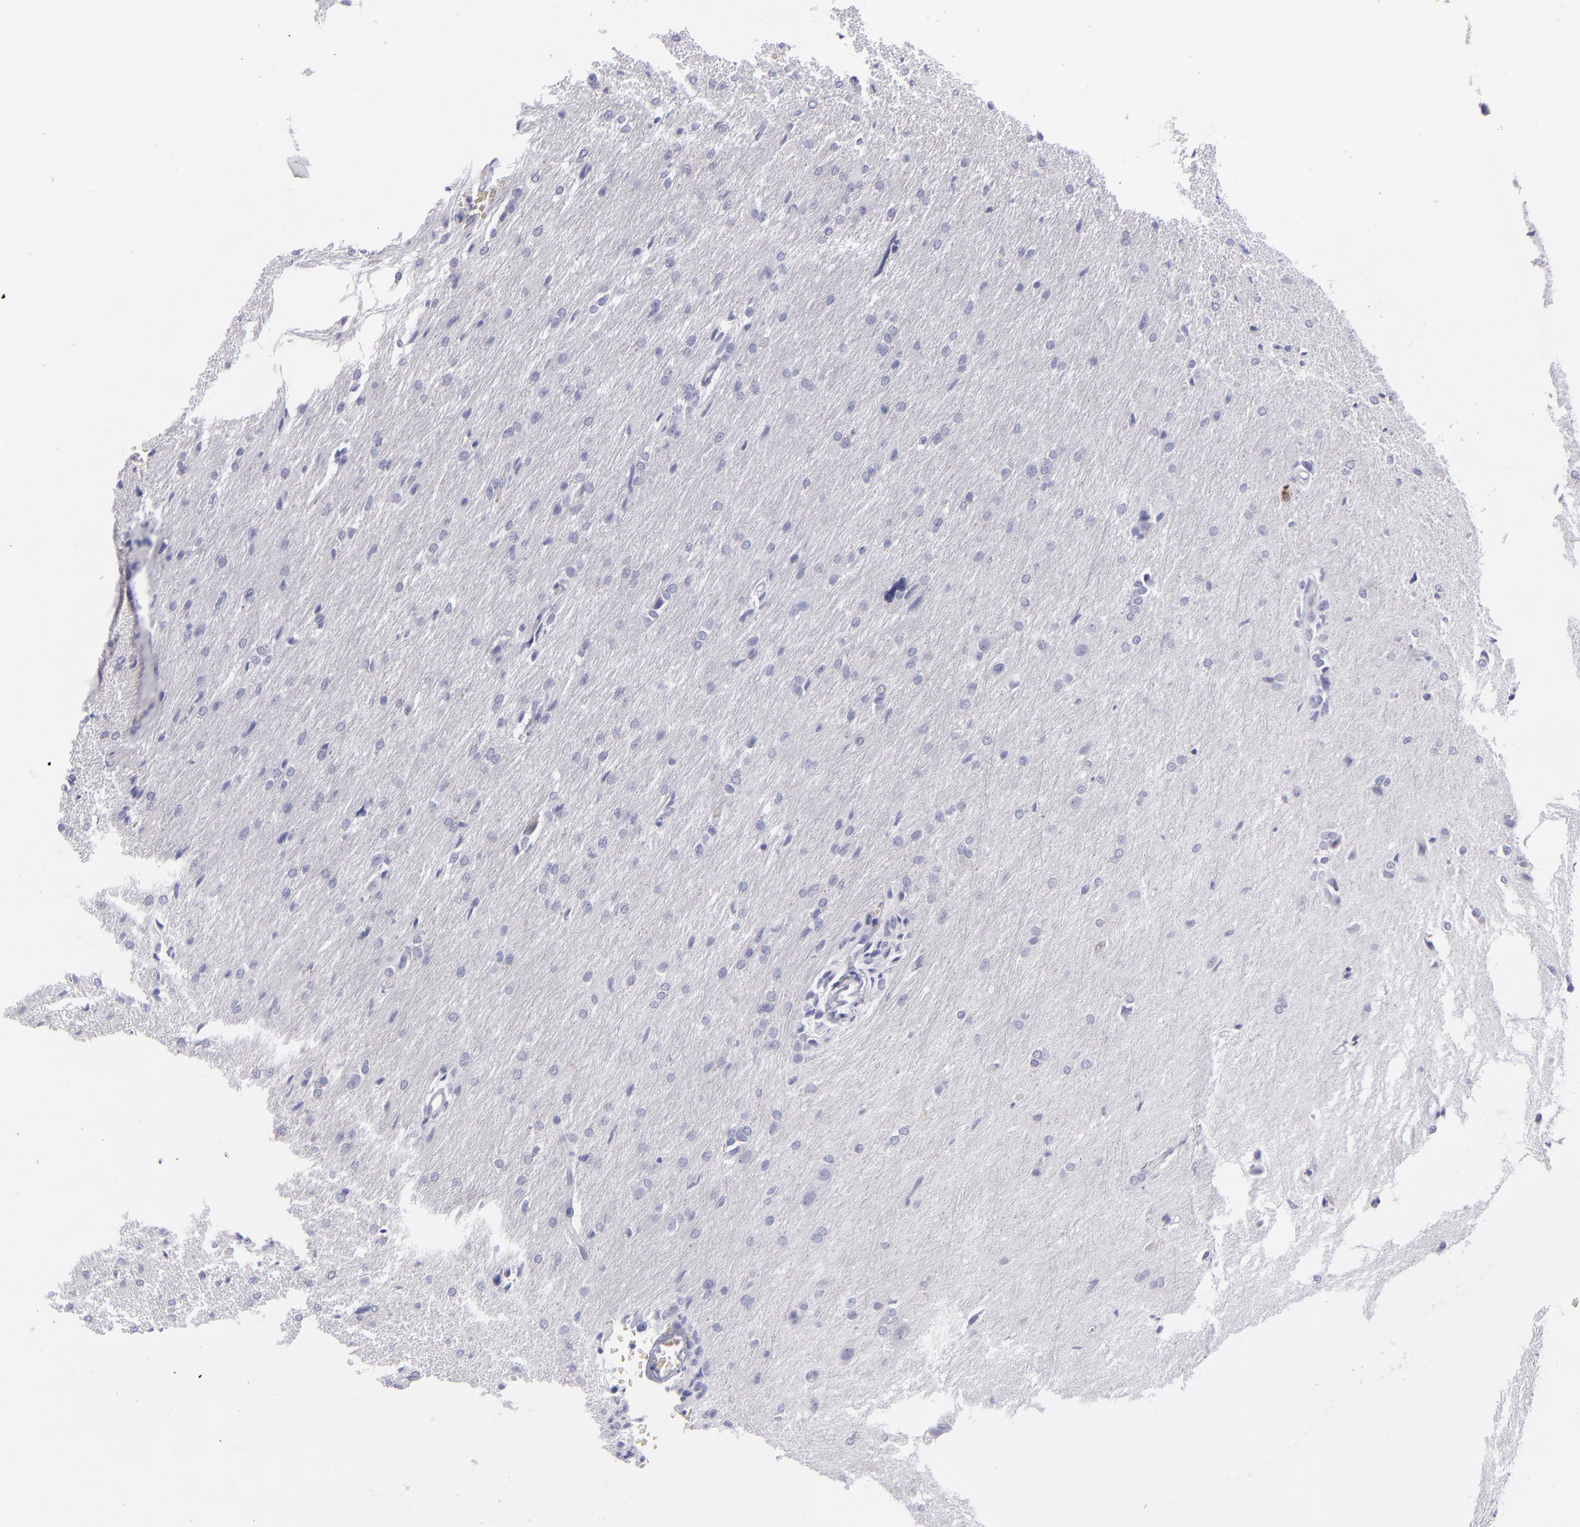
{"staining": {"intensity": "negative", "quantity": "none", "location": "none"}, "tissue": "glioma", "cell_type": "Tumor cells", "image_type": "cancer", "snomed": [{"axis": "morphology", "description": "Glioma, malignant, High grade"}, {"axis": "topography", "description": "Brain"}], "caption": "An image of human glioma is negative for staining in tumor cells. (DAB (3,3'-diaminobenzidine) immunohistochemistry visualized using brightfield microscopy, high magnification).", "gene": "CD2", "patient": {"sex": "male", "age": 68}}